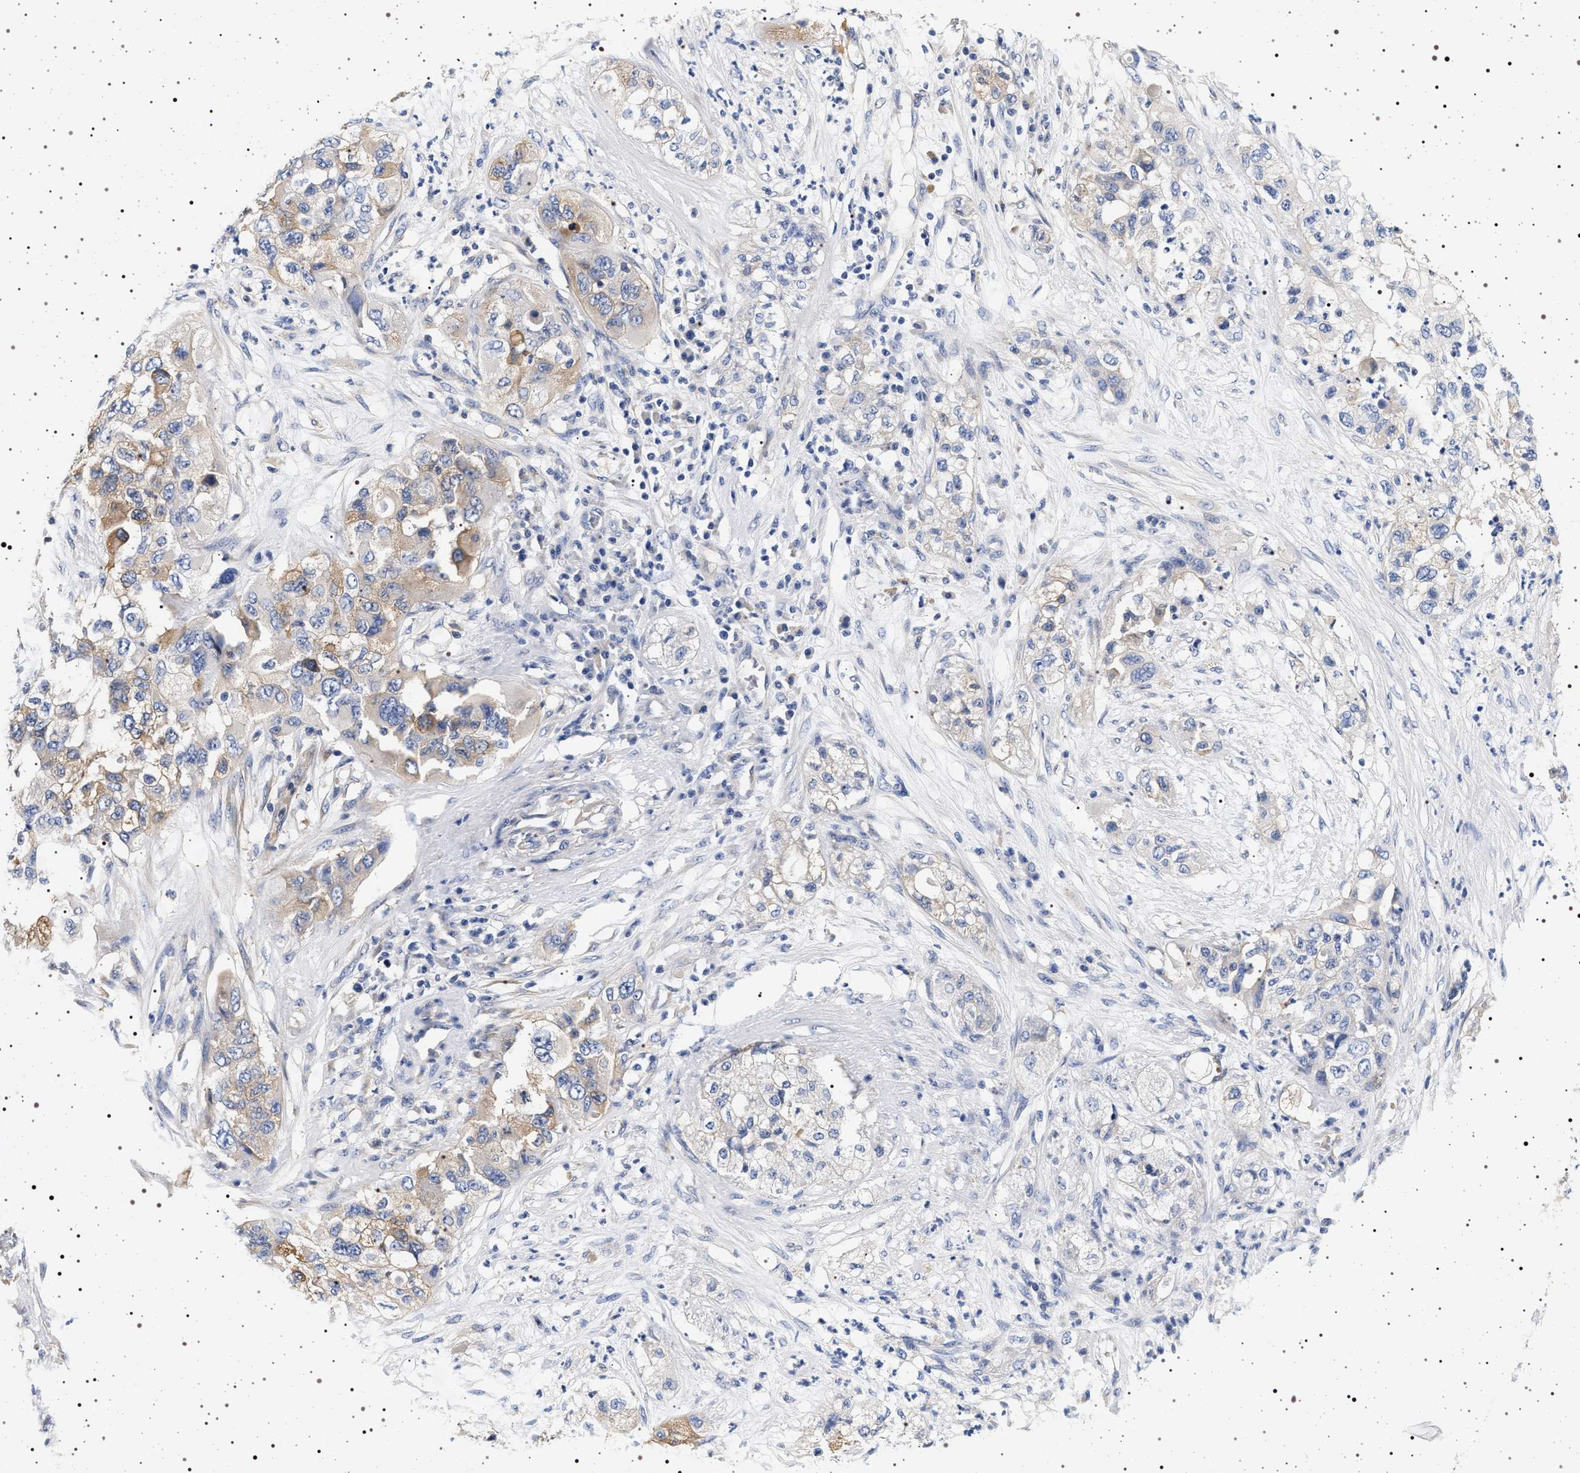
{"staining": {"intensity": "weak", "quantity": "25%-75%", "location": "cytoplasmic/membranous"}, "tissue": "pancreatic cancer", "cell_type": "Tumor cells", "image_type": "cancer", "snomed": [{"axis": "morphology", "description": "Adenocarcinoma, NOS"}, {"axis": "topography", "description": "Pancreas"}], "caption": "IHC of pancreatic cancer (adenocarcinoma) shows low levels of weak cytoplasmic/membranous expression in about 25%-75% of tumor cells.", "gene": "HSD17B1", "patient": {"sex": "female", "age": 78}}